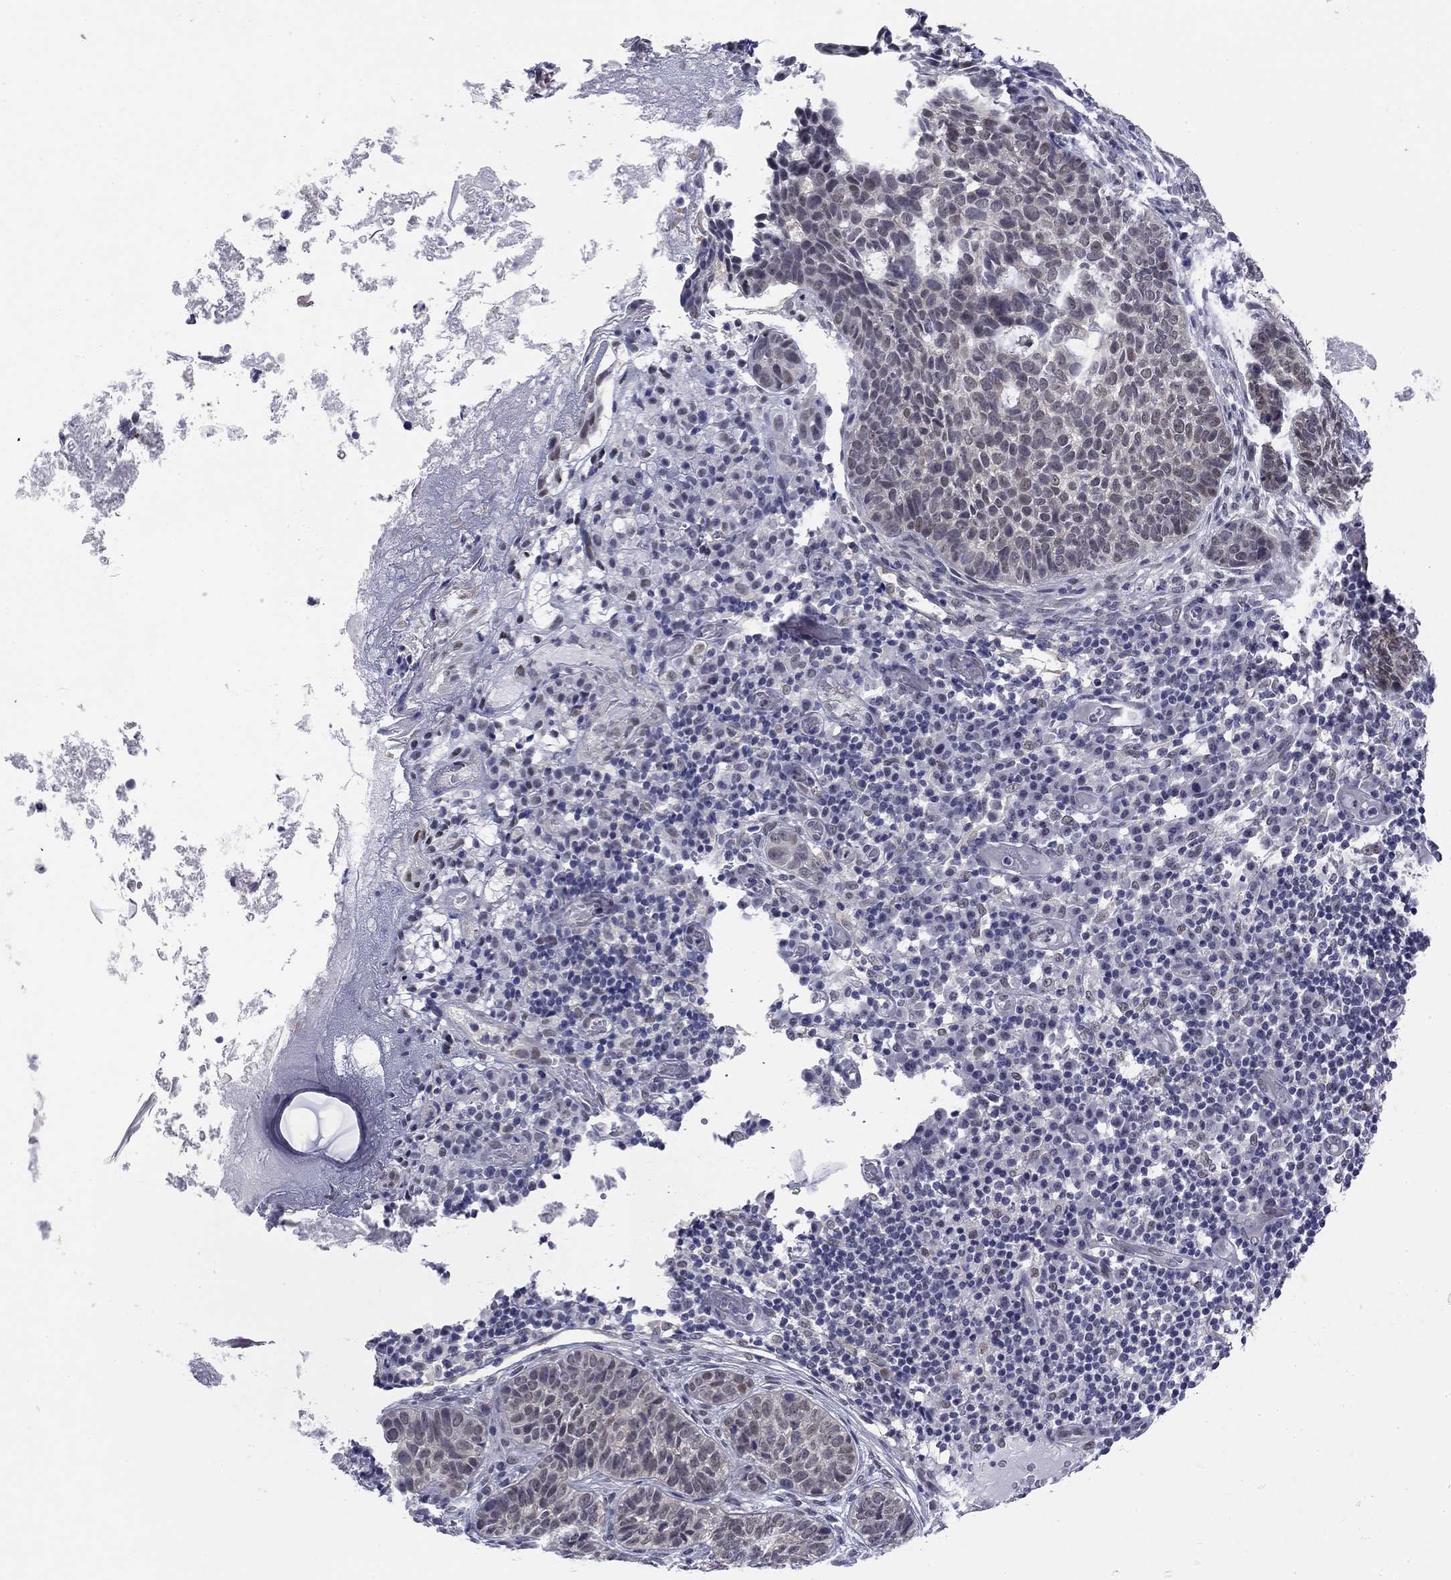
{"staining": {"intensity": "weak", "quantity": "<25%", "location": "nuclear"}, "tissue": "skin cancer", "cell_type": "Tumor cells", "image_type": "cancer", "snomed": [{"axis": "morphology", "description": "Basal cell carcinoma"}, {"axis": "topography", "description": "Skin"}], "caption": "Tumor cells show no significant protein positivity in skin cancer.", "gene": "TIGD4", "patient": {"sex": "female", "age": 69}}